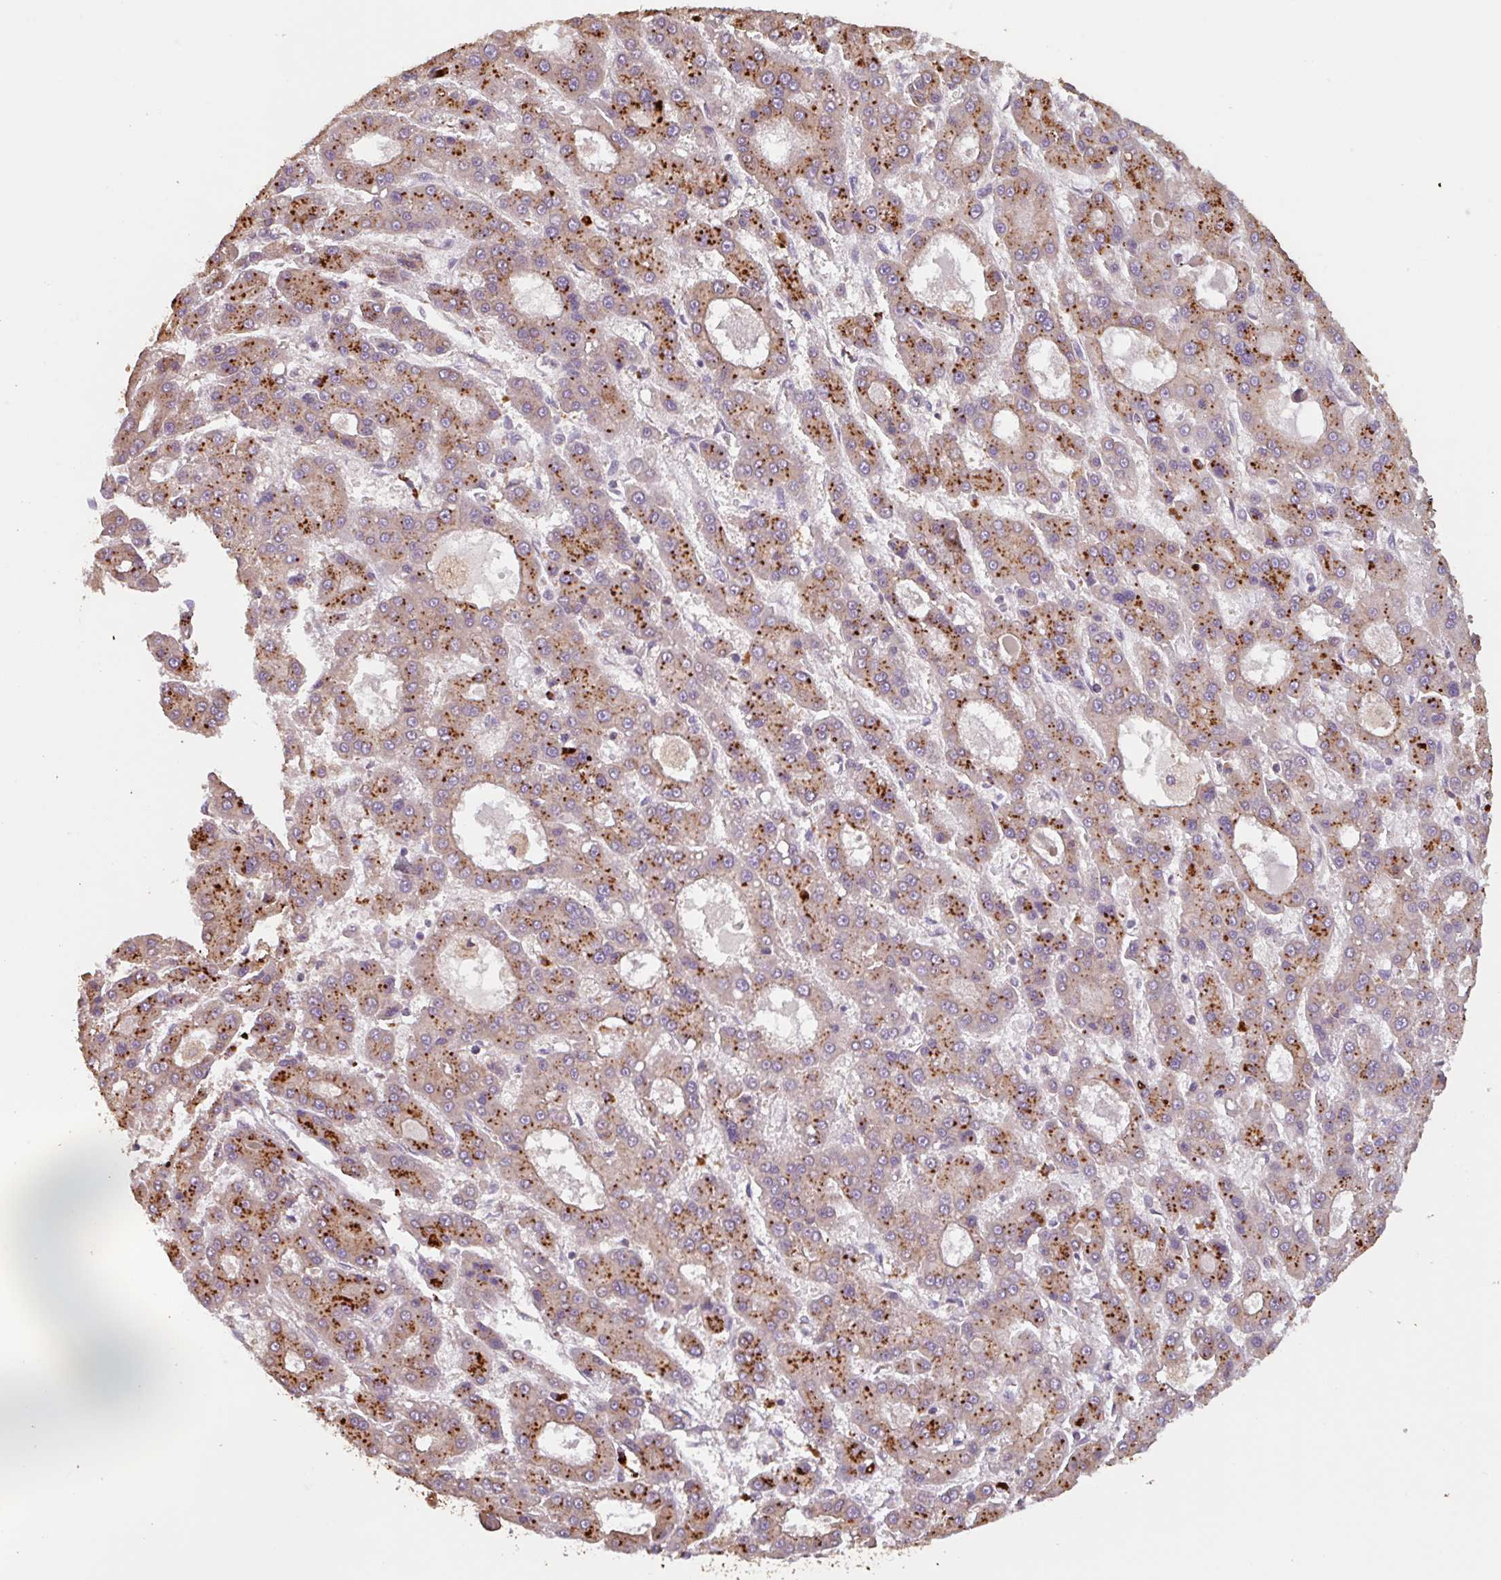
{"staining": {"intensity": "strong", "quantity": "25%-75%", "location": "cytoplasmic/membranous"}, "tissue": "liver cancer", "cell_type": "Tumor cells", "image_type": "cancer", "snomed": [{"axis": "morphology", "description": "Carcinoma, Hepatocellular, NOS"}, {"axis": "topography", "description": "Liver"}], "caption": "This is a photomicrograph of immunohistochemistry (IHC) staining of liver hepatocellular carcinoma, which shows strong expression in the cytoplasmic/membranous of tumor cells.", "gene": "ZNF790", "patient": {"sex": "male", "age": 70}}